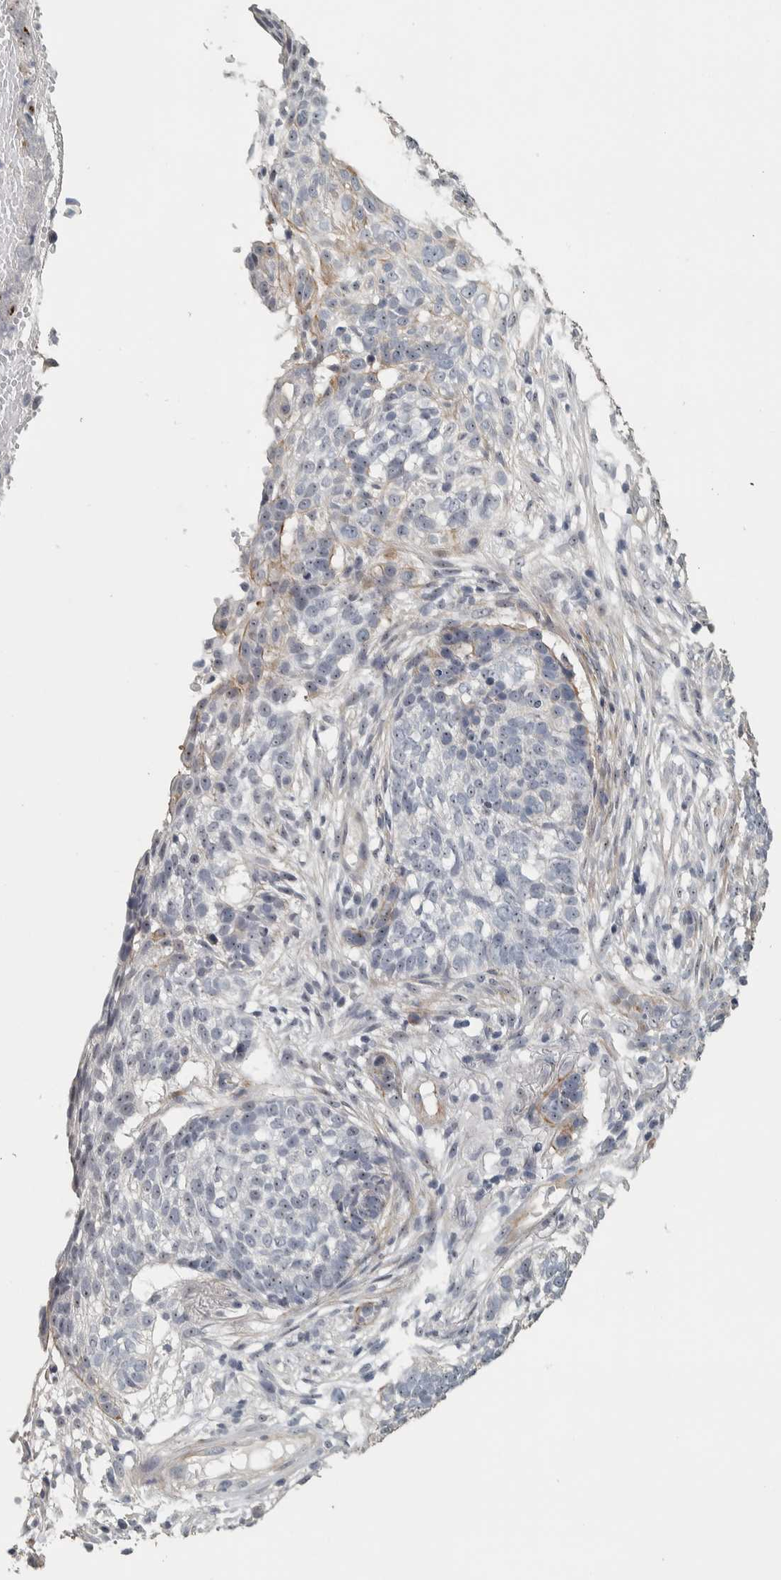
{"staining": {"intensity": "negative", "quantity": "none", "location": "none"}, "tissue": "skin cancer", "cell_type": "Tumor cells", "image_type": "cancer", "snomed": [{"axis": "morphology", "description": "Basal cell carcinoma"}, {"axis": "topography", "description": "Skin"}], "caption": "Immunohistochemistry (IHC) micrograph of skin cancer stained for a protein (brown), which reveals no staining in tumor cells.", "gene": "DCAF10", "patient": {"sex": "male", "age": 85}}